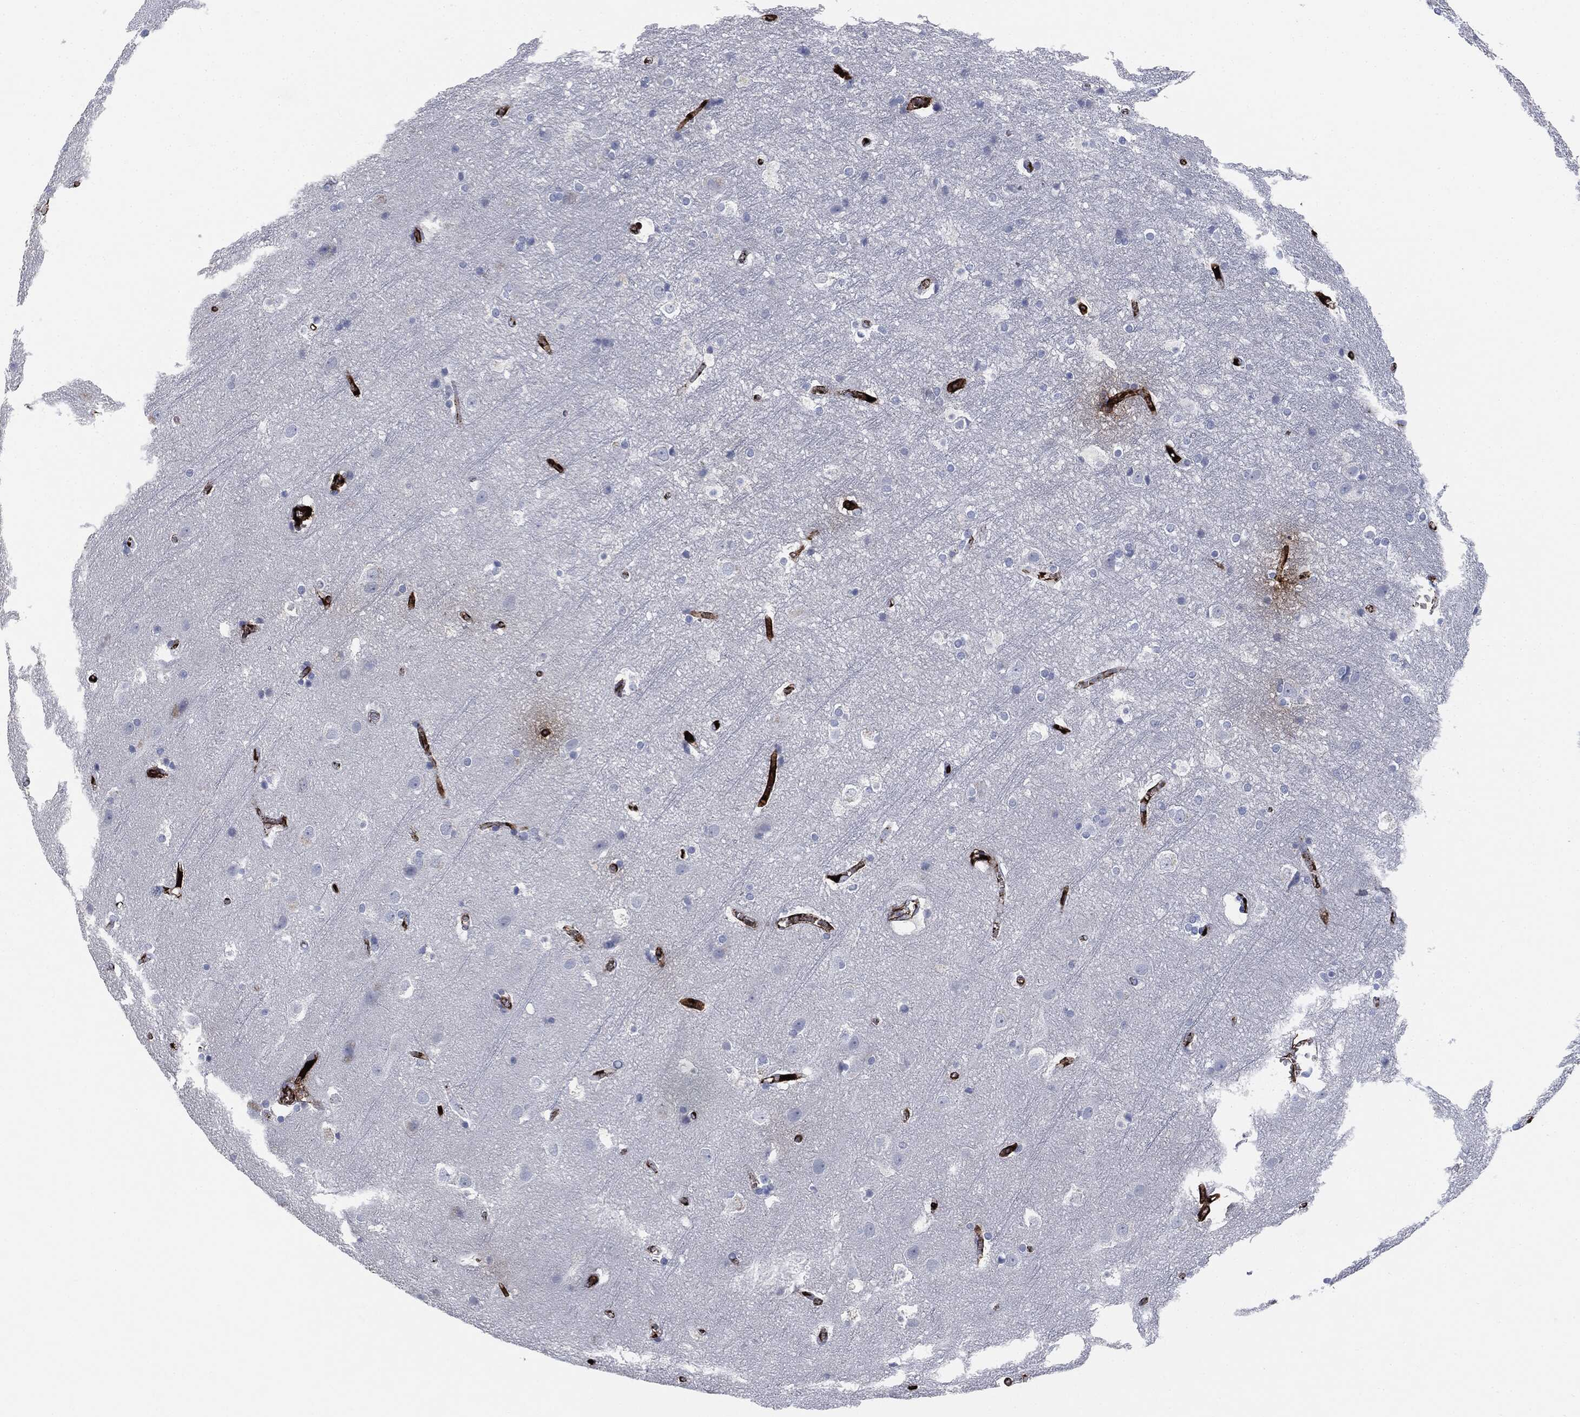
{"staining": {"intensity": "negative", "quantity": "none", "location": "none"}, "tissue": "cerebral cortex", "cell_type": "Endothelial cells", "image_type": "normal", "snomed": [{"axis": "morphology", "description": "Normal tissue, NOS"}, {"axis": "topography", "description": "Cerebral cortex"}], "caption": "The histopathology image reveals no significant expression in endothelial cells of cerebral cortex.", "gene": "APOB", "patient": {"sex": "male", "age": 59}}